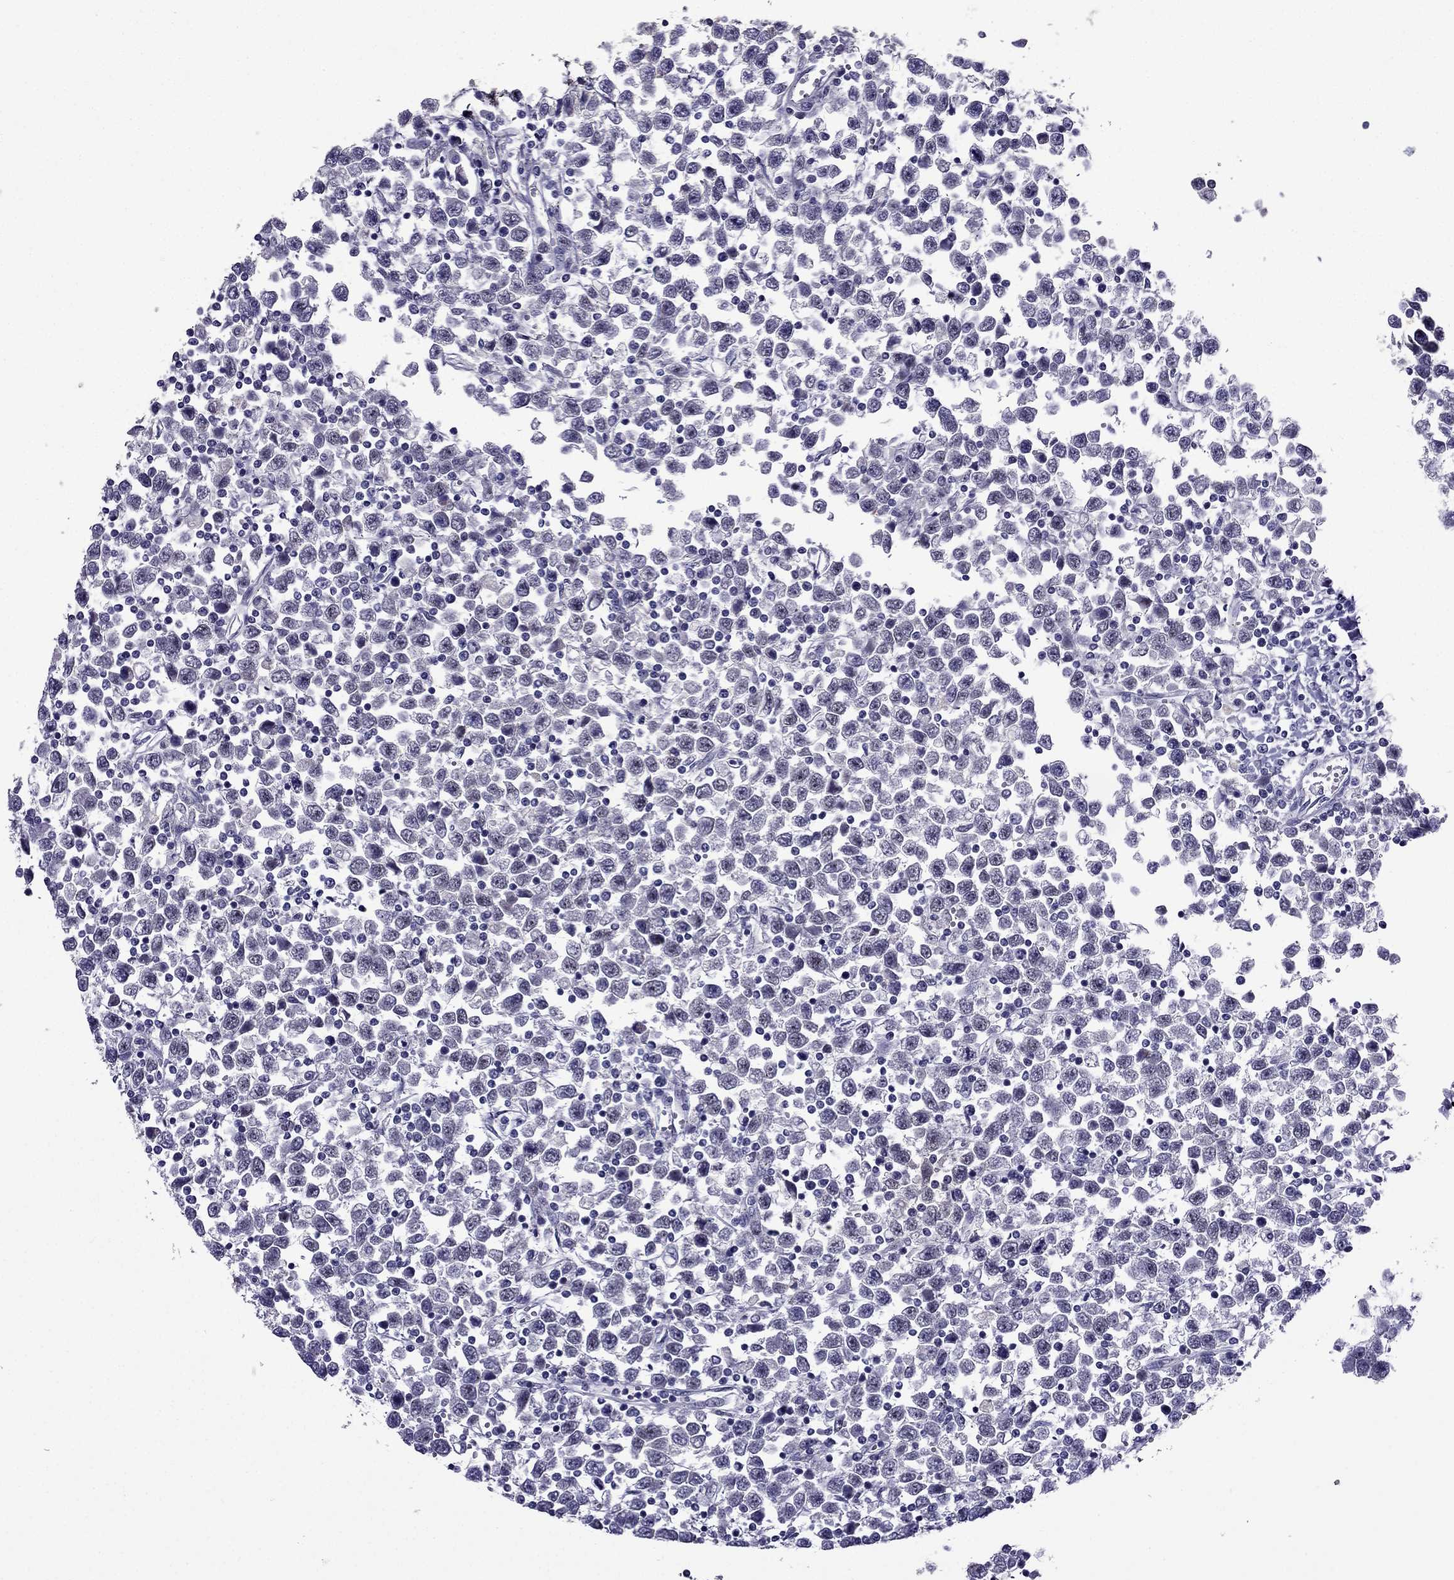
{"staining": {"intensity": "negative", "quantity": "none", "location": "none"}, "tissue": "testis cancer", "cell_type": "Tumor cells", "image_type": "cancer", "snomed": [{"axis": "morphology", "description": "Seminoma, NOS"}, {"axis": "topography", "description": "Testis"}], "caption": "This photomicrograph is of testis cancer stained with immunohistochemistry (IHC) to label a protein in brown with the nuclei are counter-stained blue. There is no expression in tumor cells.", "gene": "MYBPH", "patient": {"sex": "male", "age": 34}}